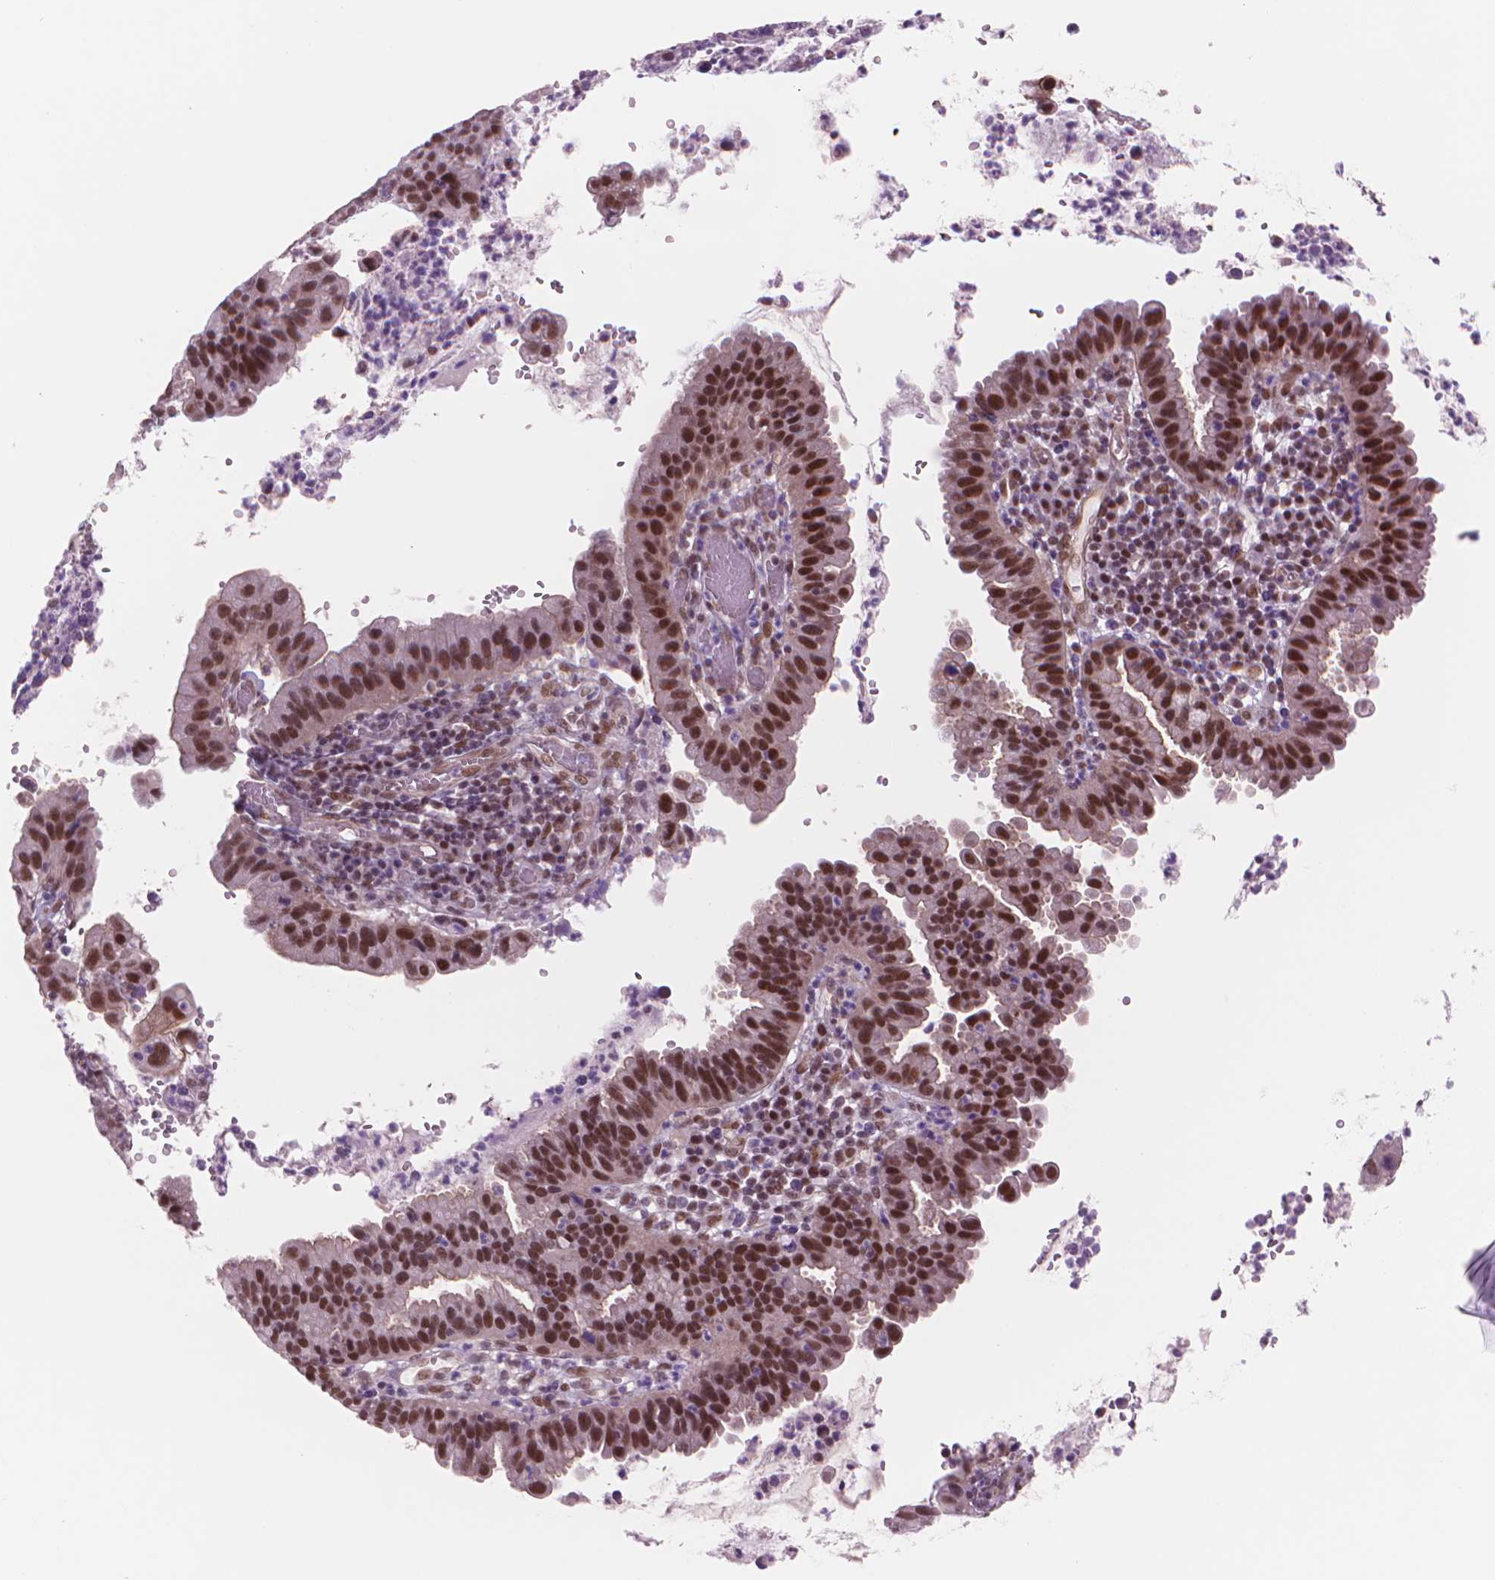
{"staining": {"intensity": "strong", "quantity": ">75%", "location": "nuclear"}, "tissue": "cervical cancer", "cell_type": "Tumor cells", "image_type": "cancer", "snomed": [{"axis": "morphology", "description": "Adenocarcinoma, NOS"}, {"axis": "topography", "description": "Cervix"}], "caption": "Immunohistochemical staining of cervical cancer (adenocarcinoma) reveals strong nuclear protein staining in about >75% of tumor cells. (Stains: DAB in brown, nuclei in blue, Microscopy: brightfield microscopy at high magnification).", "gene": "POLR3D", "patient": {"sex": "female", "age": 34}}